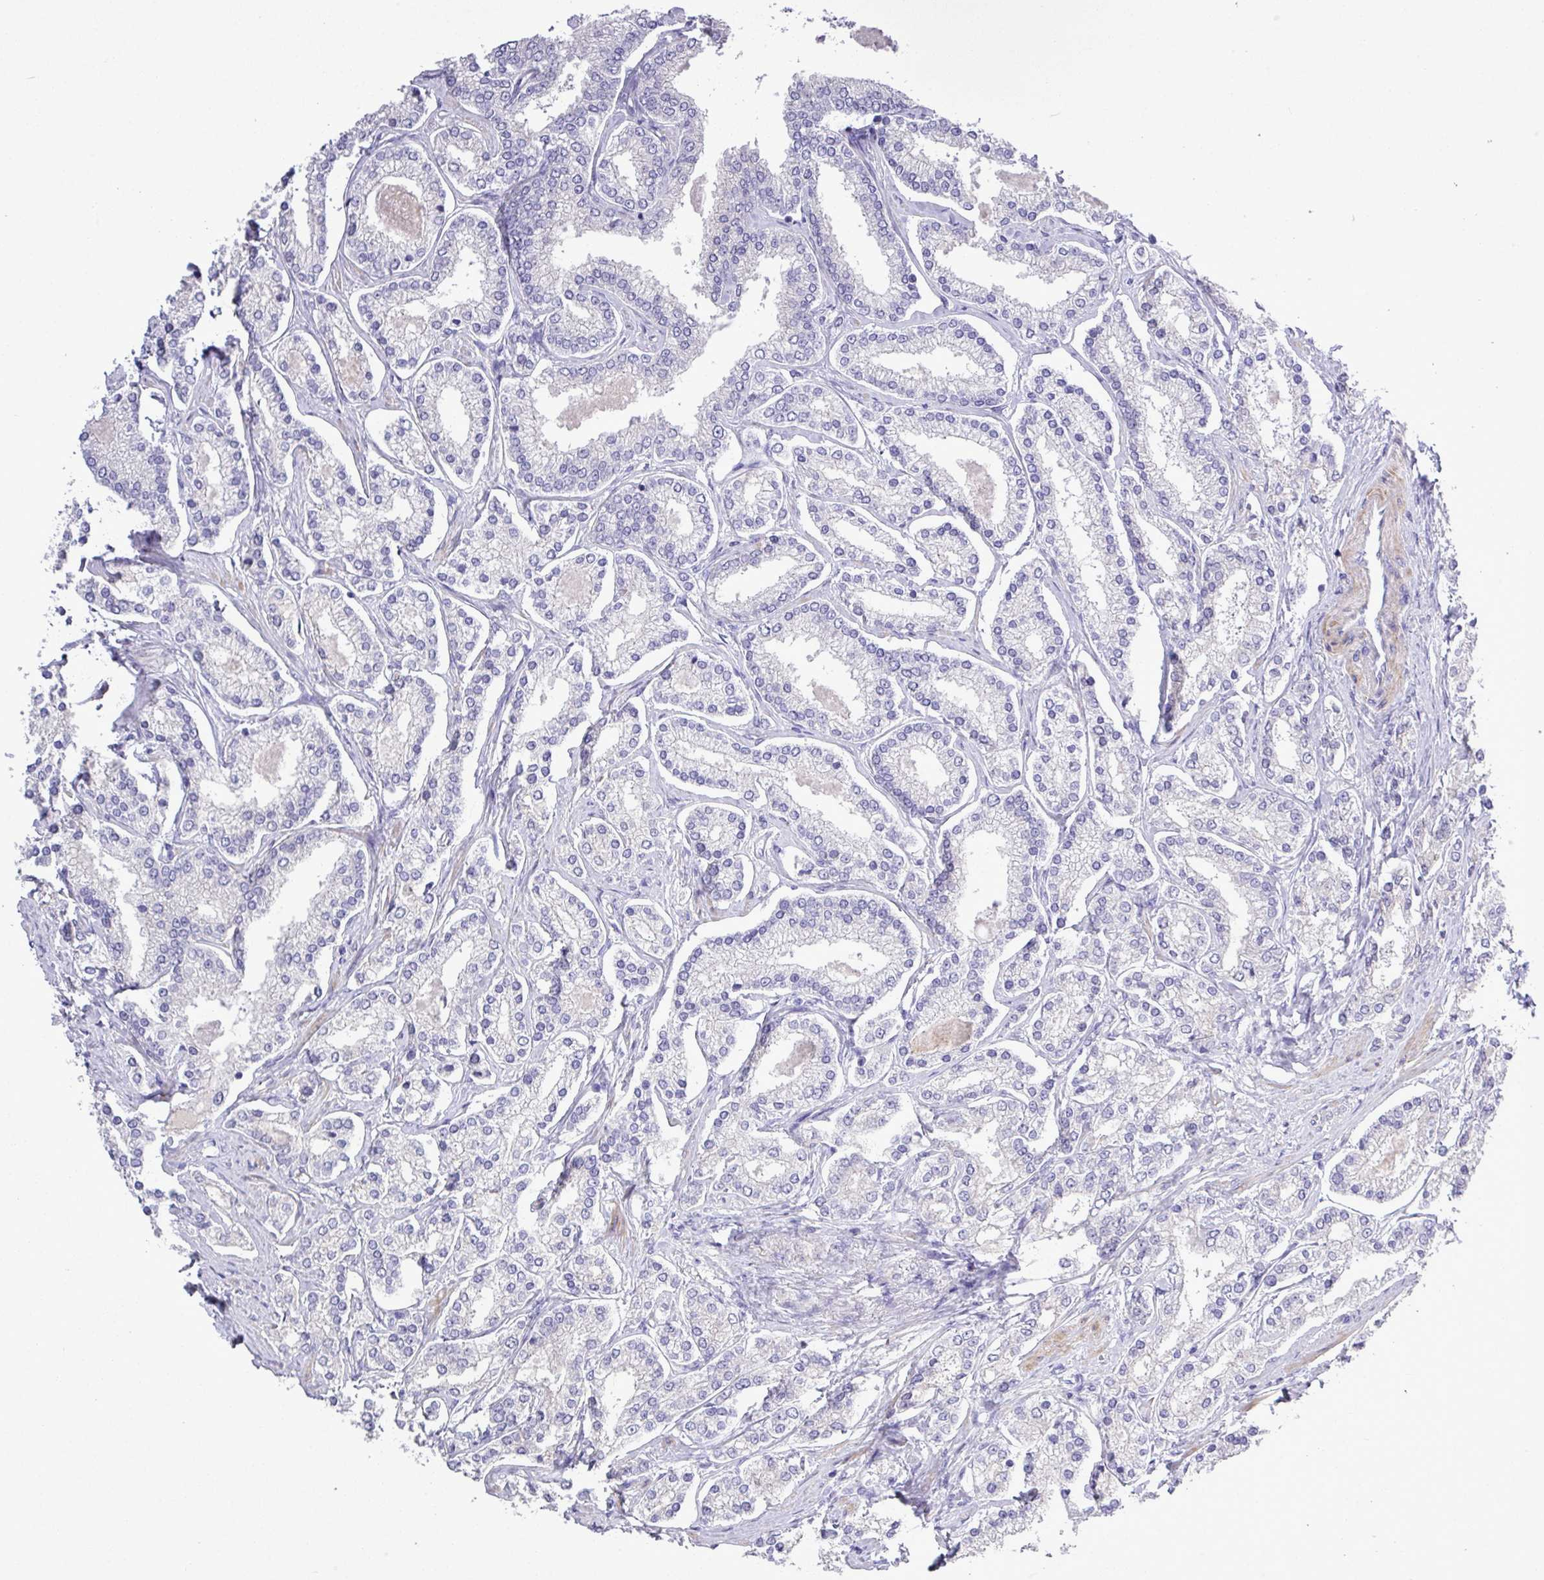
{"staining": {"intensity": "negative", "quantity": "none", "location": "none"}, "tissue": "prostate cancer", "cell_type": "Tumor cells", "image_type": "cancer", "snomed": [{"axis": "morphology", "description": "Normal tissue, NOS"}, {"axis": "morphology", "description": "Adenocarcinoma, High grade"}, {"axis": "topography", "description": "Prostate"}], "caption": "Protein analysis of prostate cancer reveals no significant positivity in tumor cells.", "gene": "SPINK8", "patient": {"sex": "male", "age": 83}}